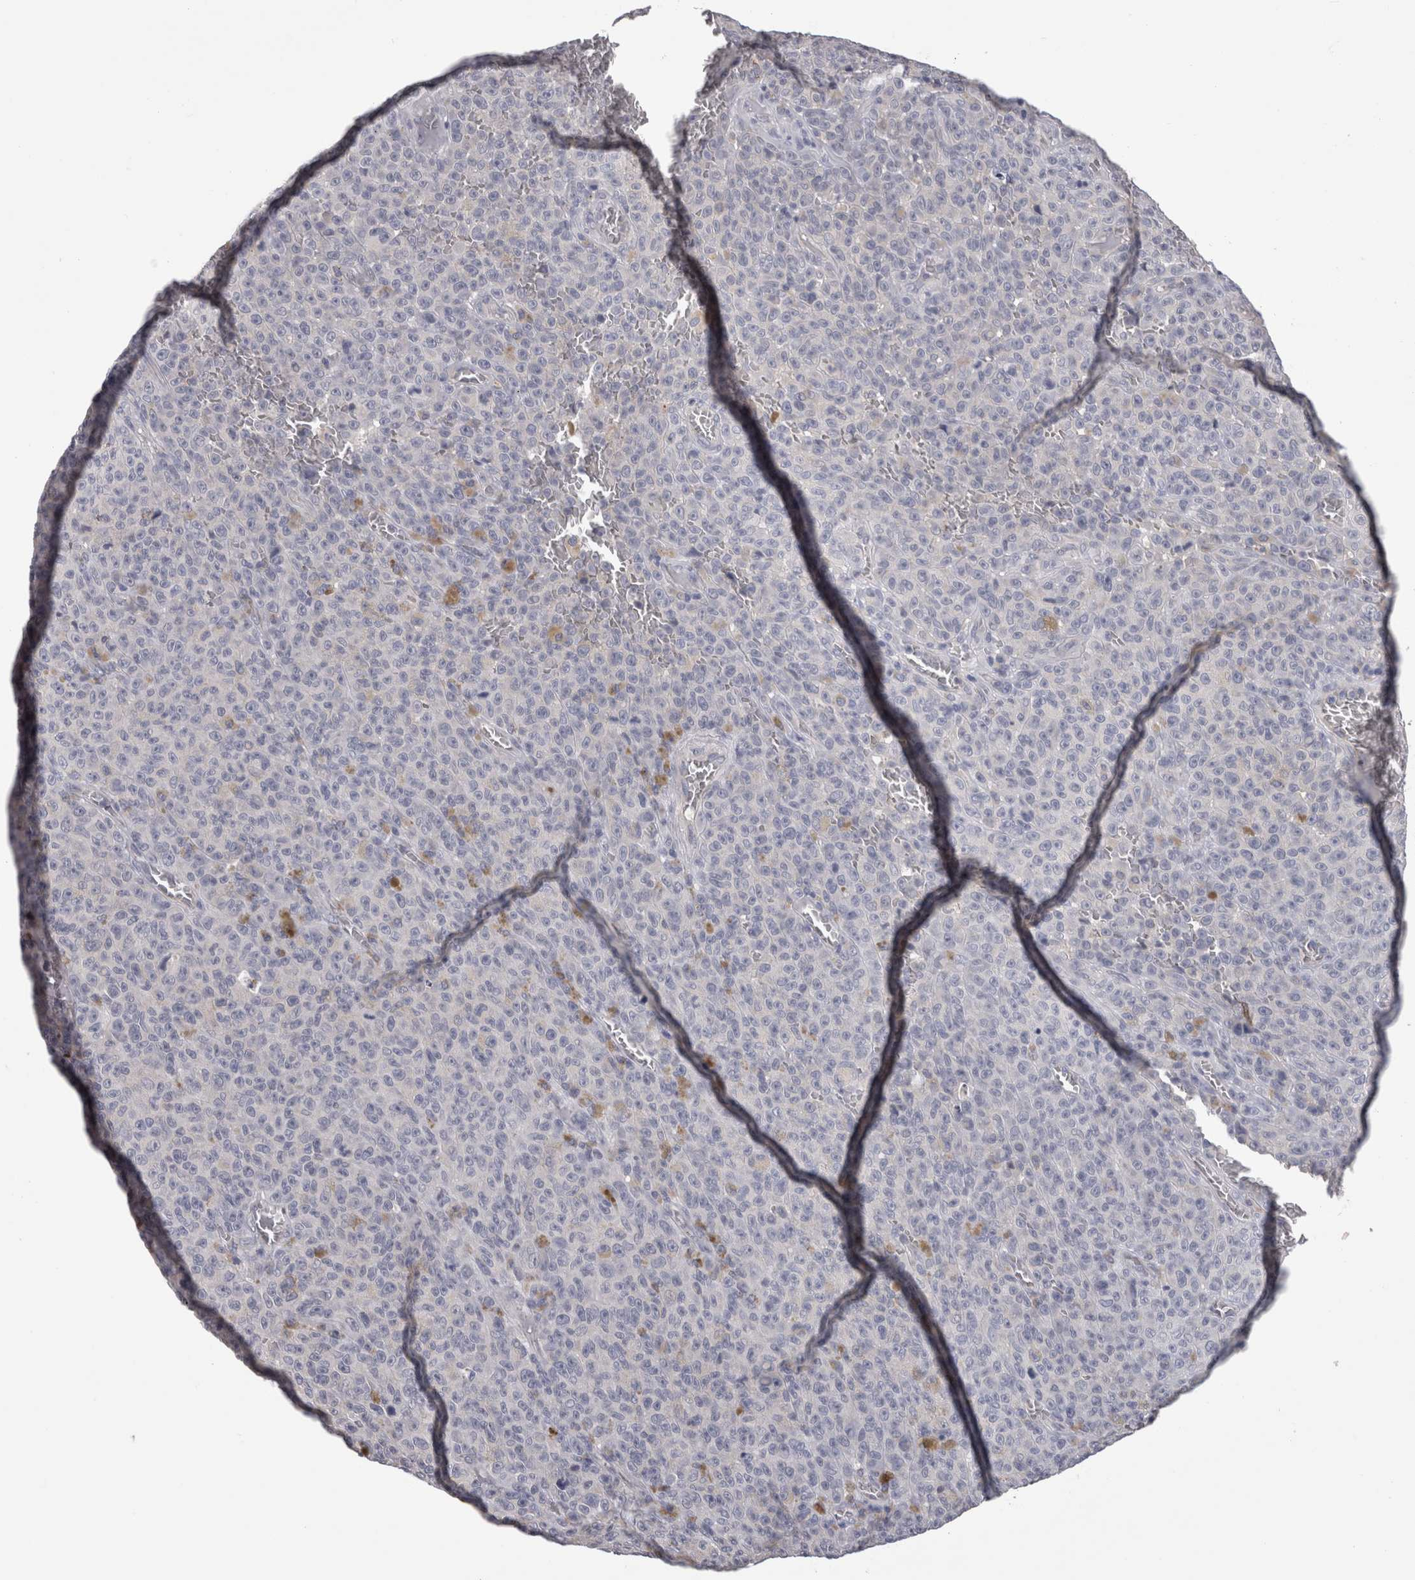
{"staining": {"intensity": "negative", "quantity": "none", "location": "none"}, "tissue": "melanoma", "cell_type": "Tumor cells", "image_type": "cancer", "snomed": [{"axis": "morphology", "description": "Malignant melanoma, NOS"}, {"axis": "topography", "description": "Skin"}], "caption": "Tumor cells are negative for brown protein staining in malignant melanoma.", "gene": "PON3", "patient": {"sex": "female", "age": 82}}